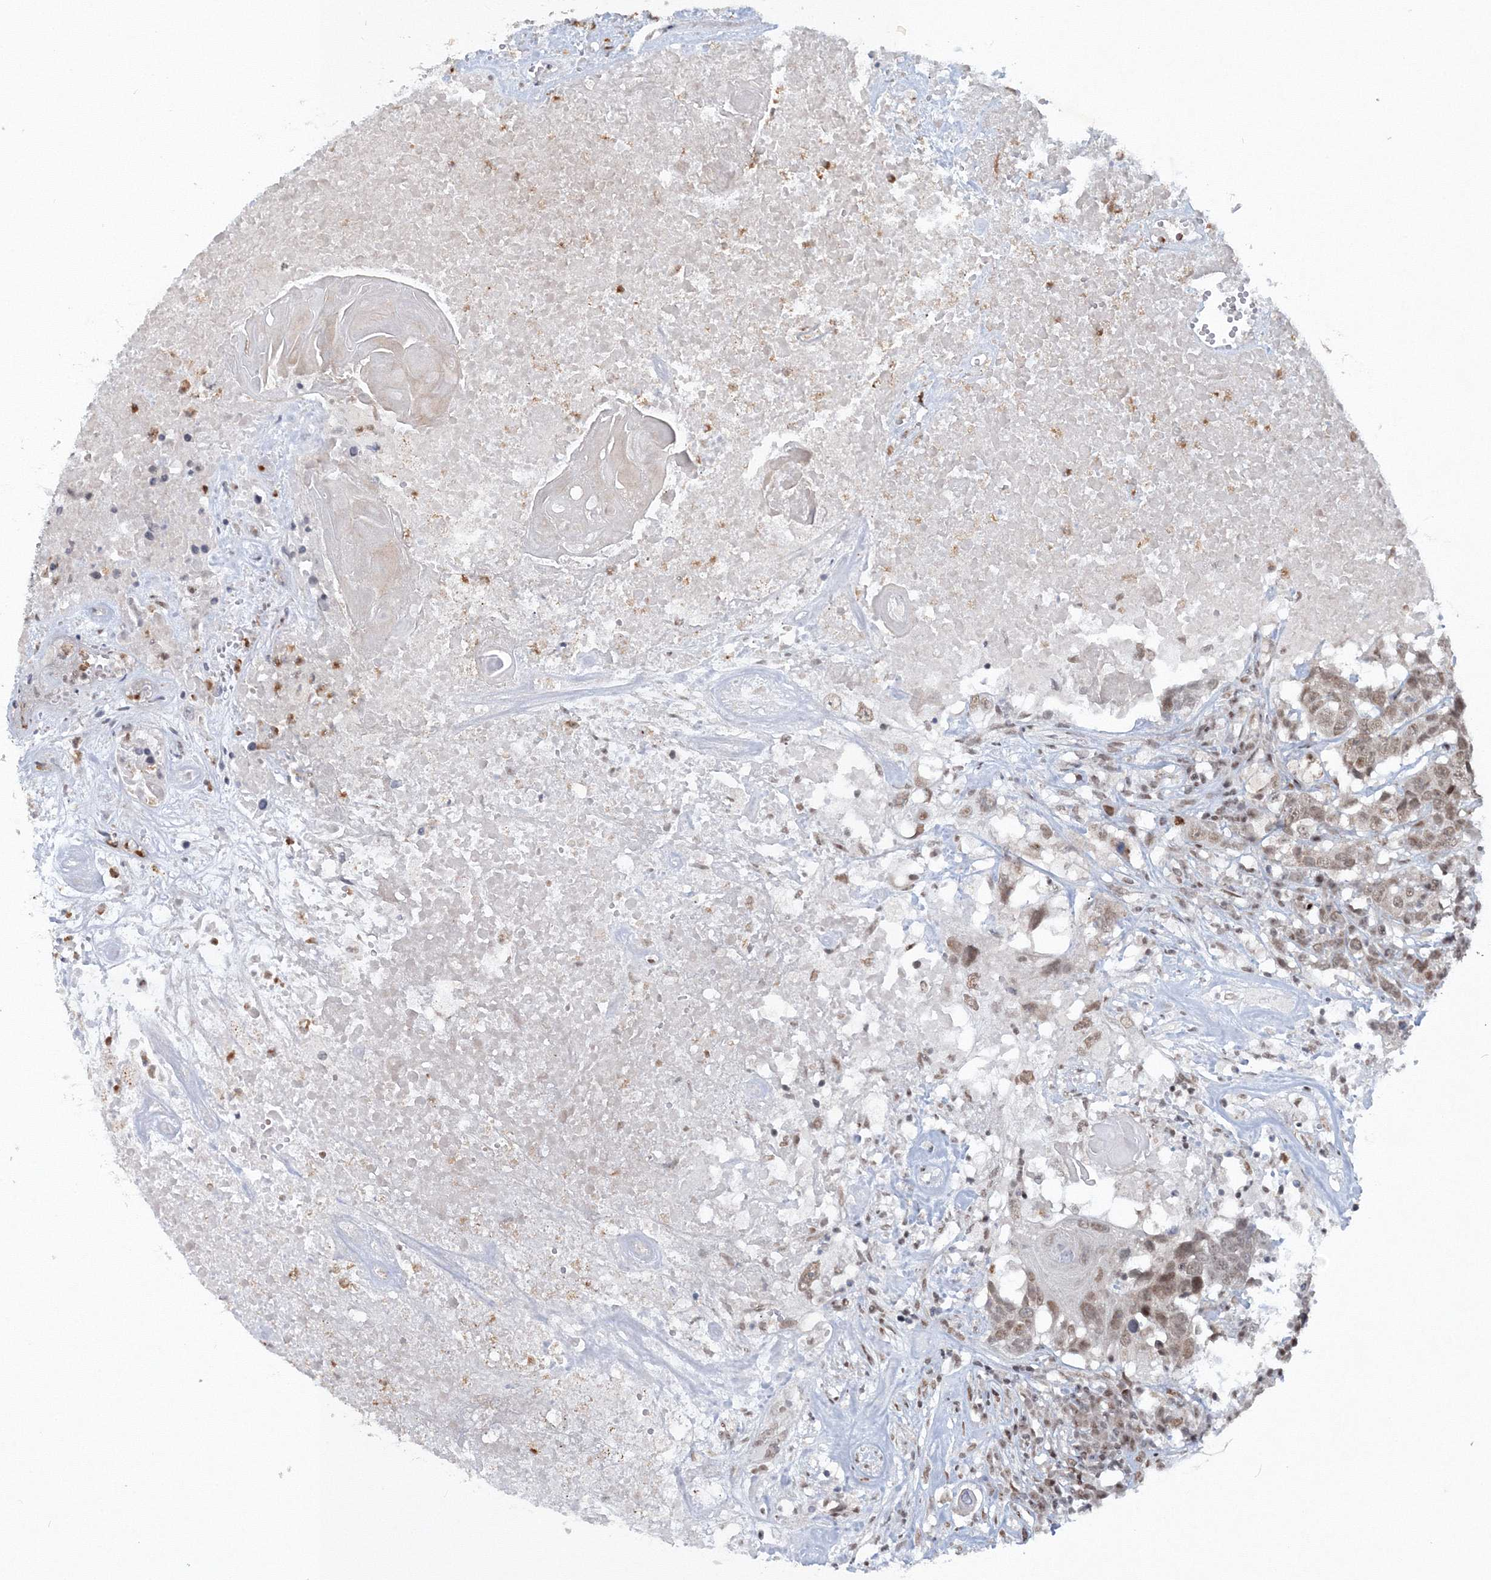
{"staining": {"intensity": "weak", "quantity": ">75%", "location": "nuclear"}, "tissue": "head and neck cancer", "cell_type": "Tumor cells", "image_type": "cancer", "snomed": [{"axis": "morphology", "description": "Squamous cell carcinoma, NOS"}, {"axis": "topography", "description": "Head-Neck"}], "caption": "Immunohistochemistry of human head and neck cancer displays low levels of weak nuclear positivity in about >75% of tumor cells. Using DAB (brown) and hematoxylin (blue) stains, captured at high magnification using brightfield microscopy.", "gene": "C3orf33", "patient": {"sex": "male", "age": 66}}